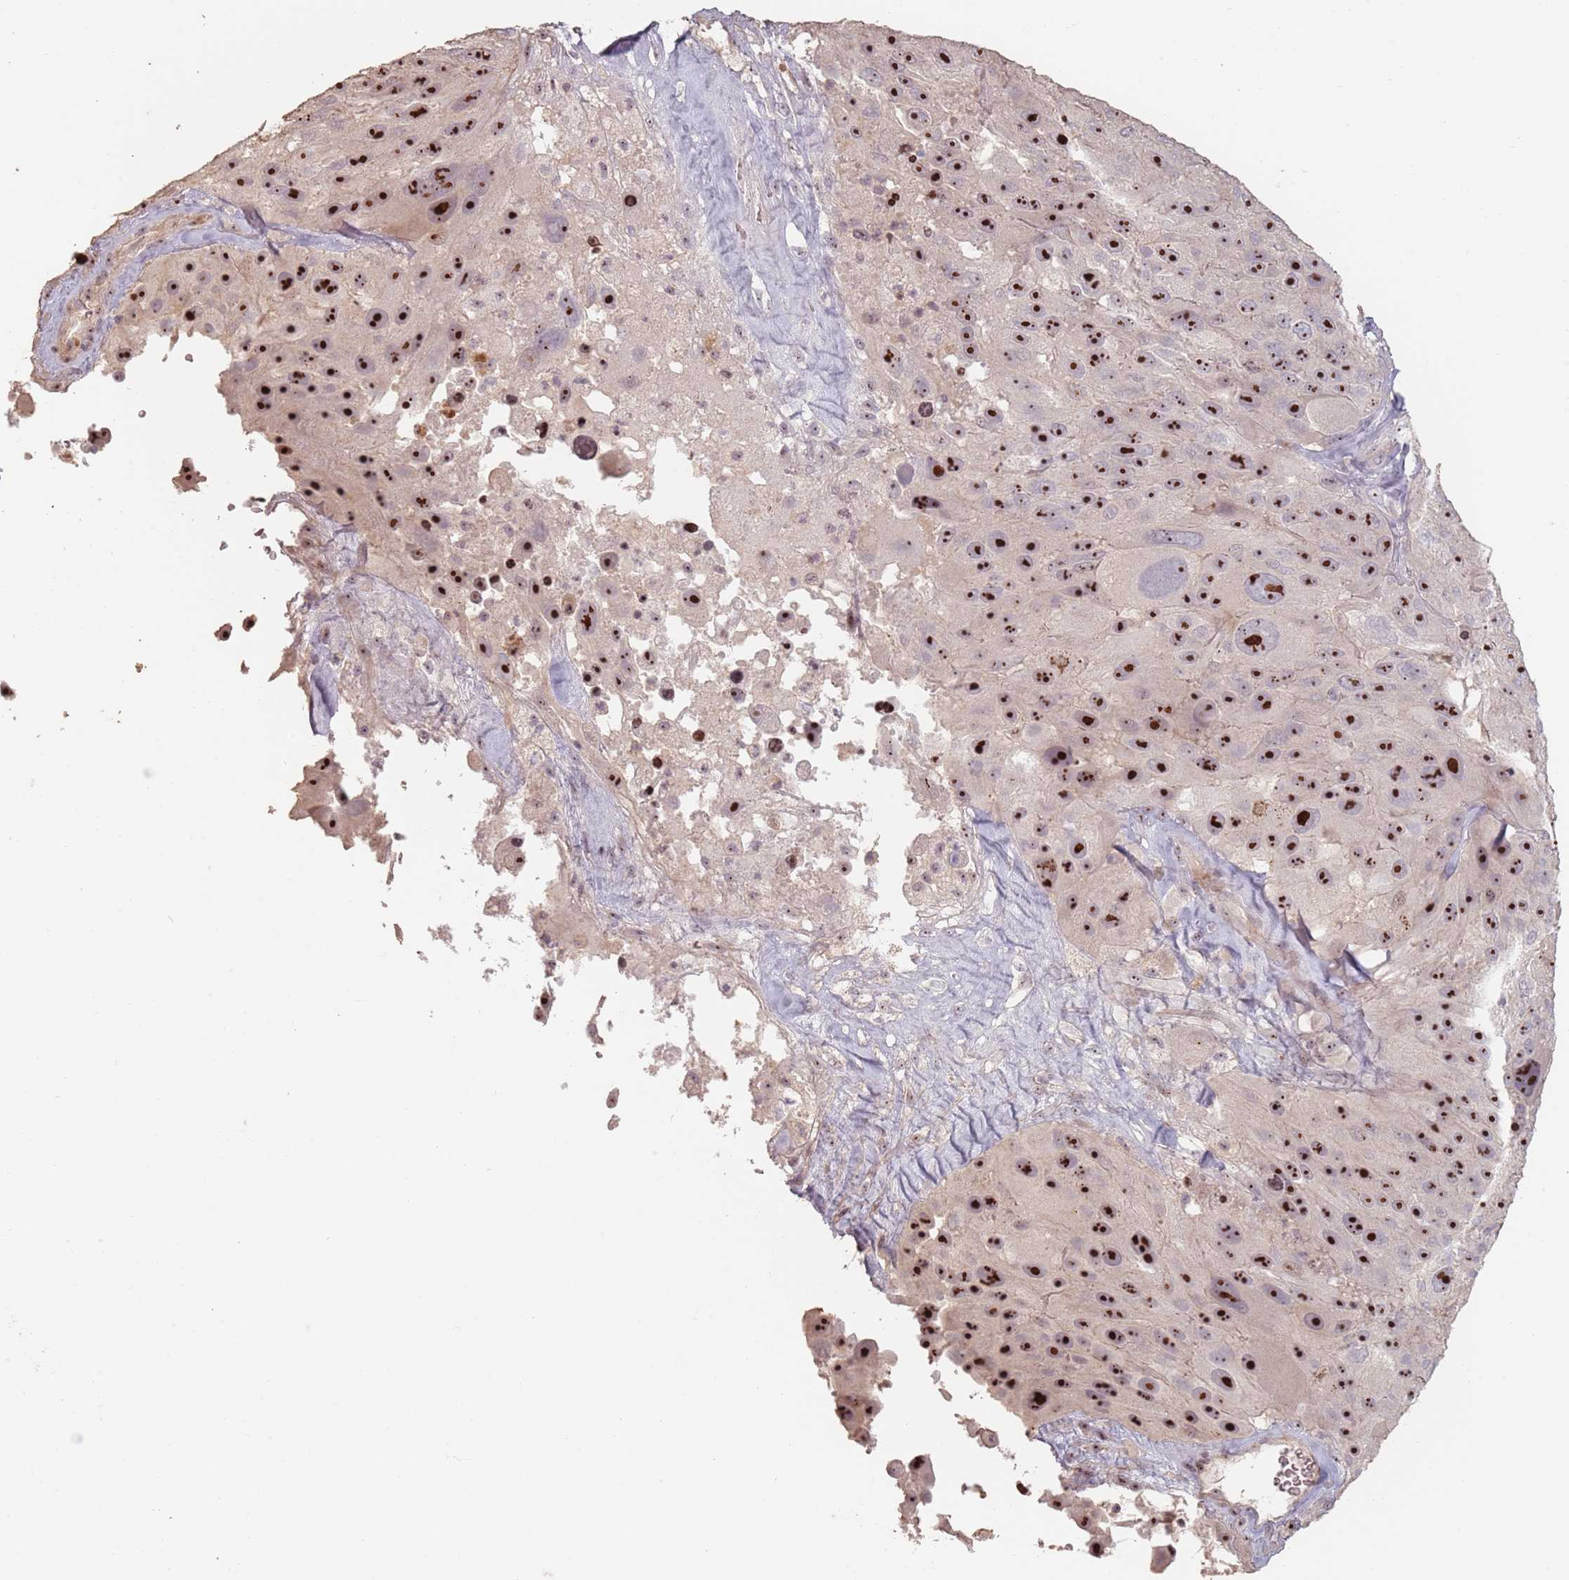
{"staining": {"intensity": "strong", "quantity": ">75%", "location": "nuclear"}, "tissue": "melanoma", "cell_type": "Tumor cells", "image_type": "cancer", "snomed": [{"axis": "morphology", "description": "Malignant melanoma, Metastatic site"}, {"axis": "topography", "description": "Lymph node"}], "caption": "IHC micrograph of neoplastic tissue: human melanoma stained using immunohistochemistry exhibits high levels of strong protein expression localized specifically in the nuclear of tumor cells, appearing as a nuclear brown color.", "gene": "ADTRP", "patient": {"sex": "male", "age": 62}}